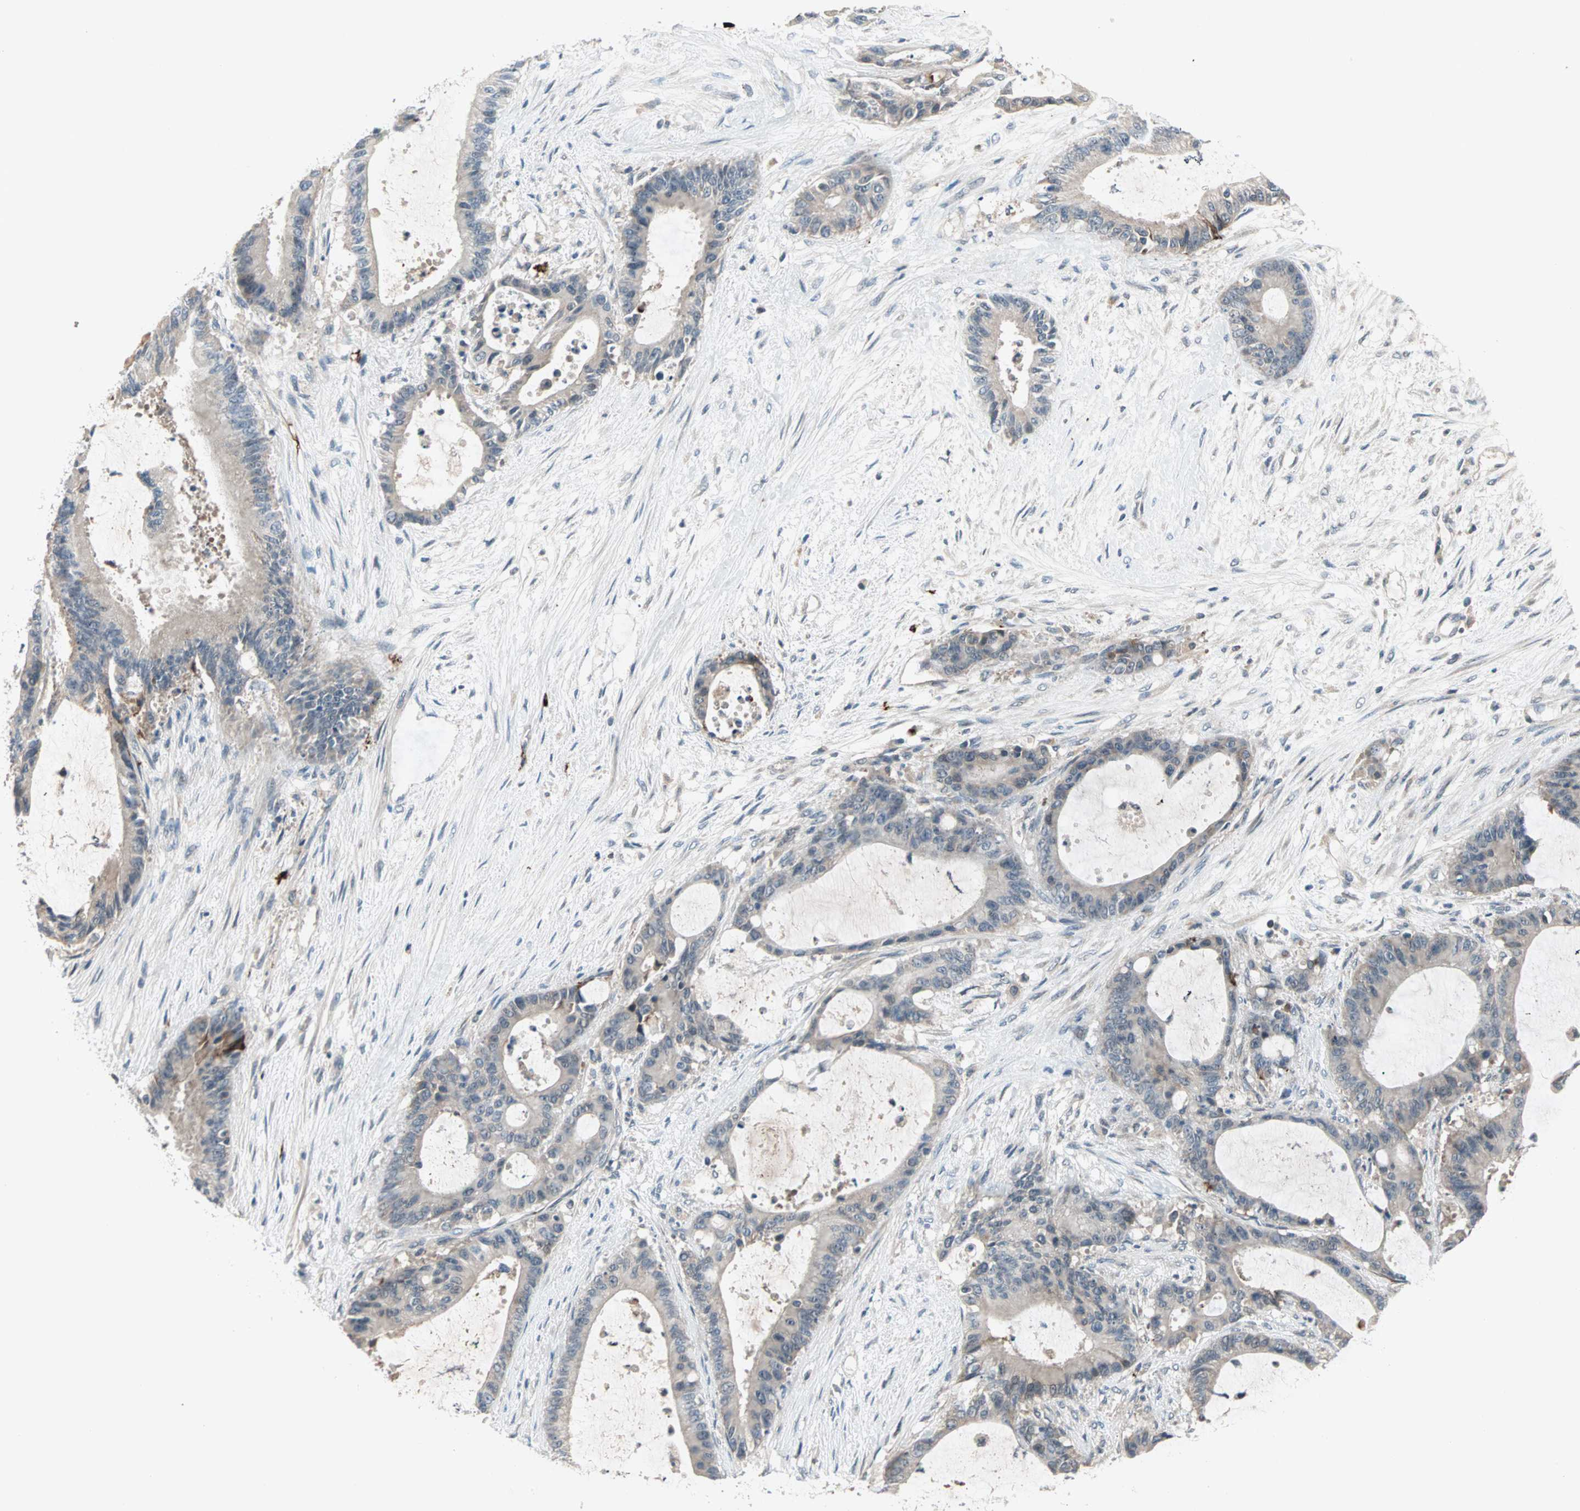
{"staining": {"intensity": "weak", "quantity": ">75%", "location": "cytoplasmic/membranous"}, "tissue": "liver cancer", "cell_type": "Tumor cells", "image_type": "cancer", "snomed": [{"axis": "morphology", "description": "Cholangiocarcinoma"}, {"axis": "topography", "description": "Liver"}], "caption": "IHC micrograph of liver cancer (cholangiocarcinoma) stained for a protein (brown), which reveals low levels of weak cytoplasmic/membranous positivity in about >75% of tumor cells.", "gene": "PROS1", "patient": {"sex": "female", "age": 73}}